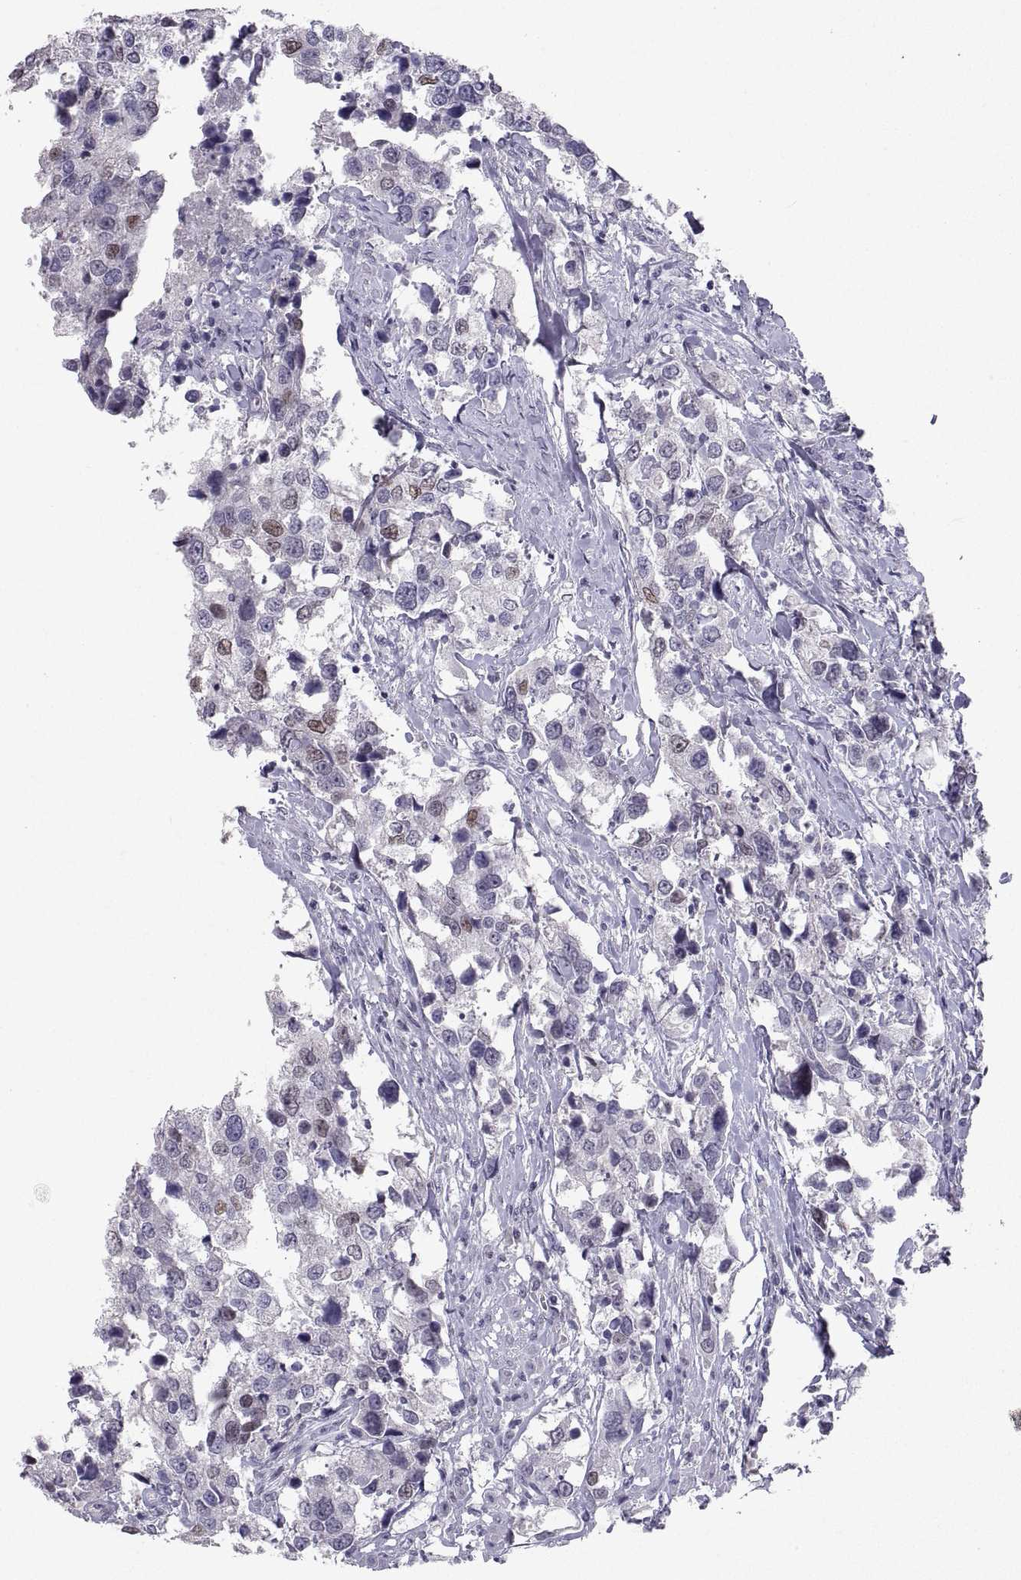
{"staining": {"intensity": "weak", "quantity": "<25%", "location": "nuclear"}, "tissue": "urothelial cancer", "cell_type": "Tumor cells", "image_type": "cancer", "snomed": [{"axis": "morphology", "description": "Urothelial carcinoma, NOS"}, {"axis": "morphology", "description": "Urothelial carcinoma, High grade"}, {"axis": "topography", "description": "Urinary bladder"}], "caption": "High magnification brightfield microscopy of transitional cell carcinoma stained with DAB (brown) and counterstained with hematoxylin (blue): tumor cells show no significant staining.", "gene": "SOX21", "patient": {"sex": "male", "age": 63}}